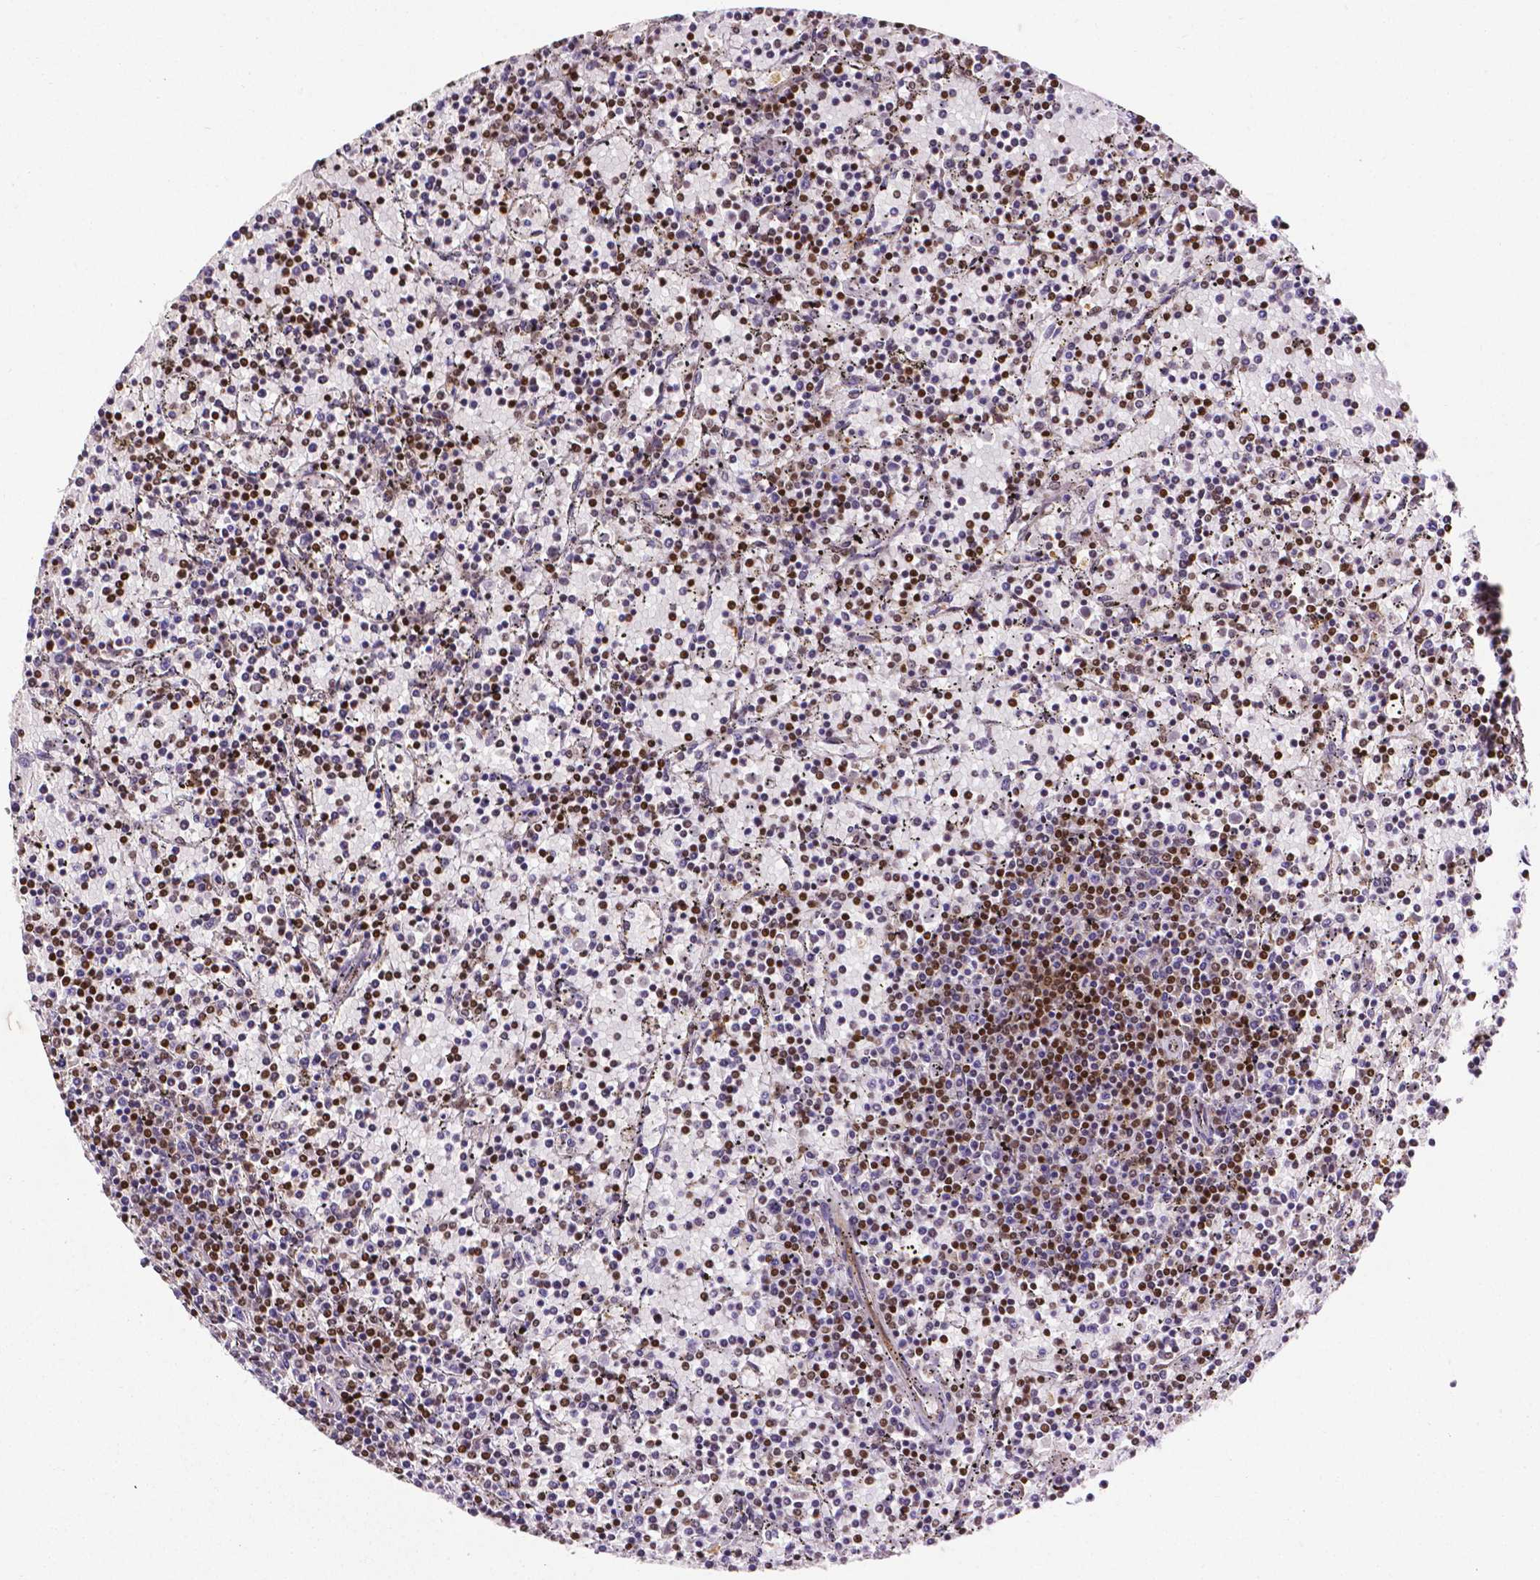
{"staining": {"intensity": "moderate", "quantity": "25%-75%", "location": "nuclear"}, "tissue": "lymphoma", "cell_type": "Tumor cells", "image_type": "cancer", "snomed": [{"axis": "morphology", "description": "Malignant lymphoma, non-Hodgkin's type, Low grade"}, {"axis": "topography", "description": "Spleen"}], "caption": "Human lymphoma stained with a brown dye shows moderate nuclear positive staining in about 25%-75% of tumor cells.", "gene": "CTCF", "patient": {"sex": "female", "age": 77}}